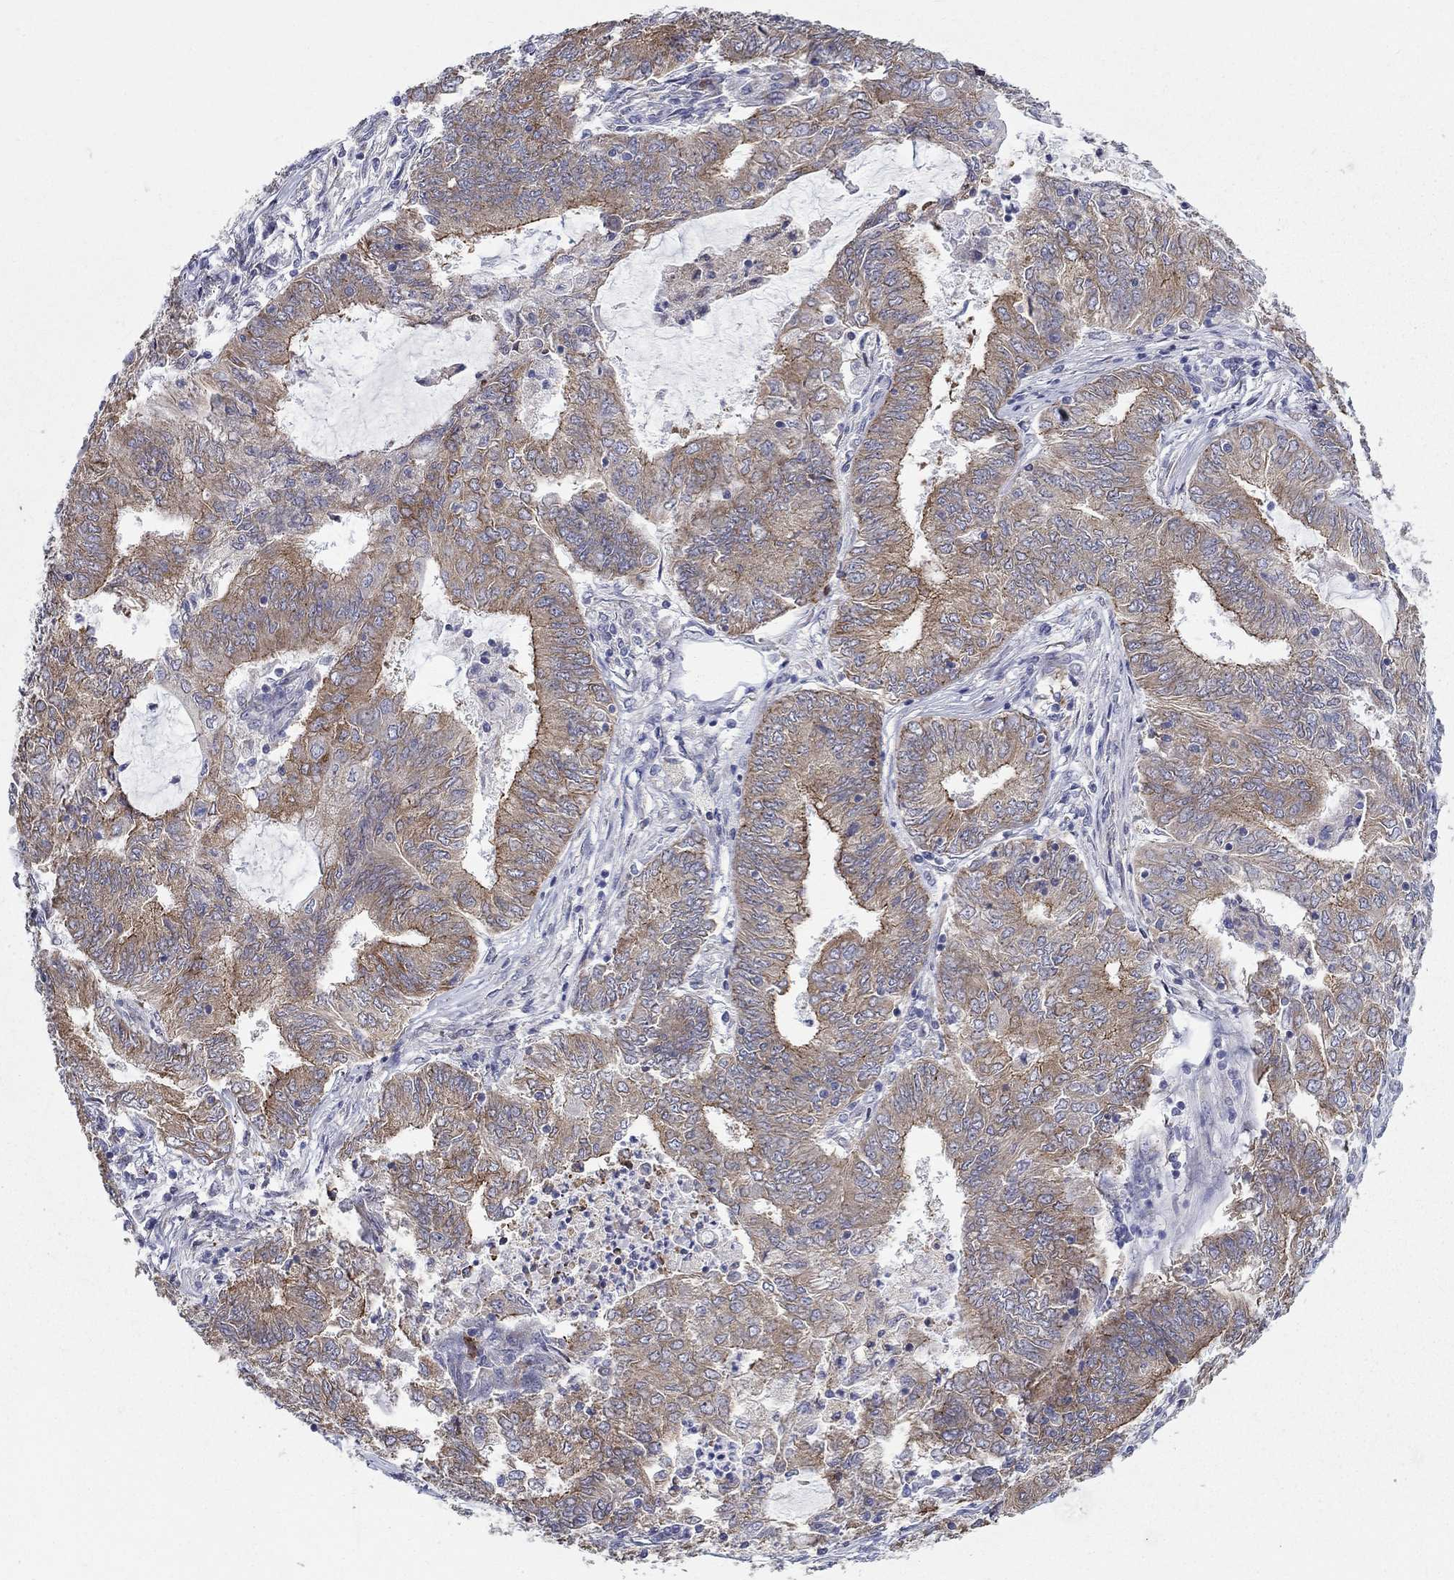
{"staining": {"intensity": "moderate", "quantity": "25%-75%", "location": "cytoplasmic/membranous"}, "tissue": "endometrial cancer", "cell_type": "Tumor cells", "image_type": "cancer", "snomed": [{"axis": "morphology", "description": "Adenocarcinoma, NOS"}, {"axis": "topography", "description": "Endometrium"}], "caption": "Adenocarcinoma (endometrial) tissue exhibits moderate cytoplasmic/membranous positivity in about 25%-75% of tumor cells (IHC, brightfield microscopy, high magnification).", "gene": "QRFPR", "patient": {"sex": "female", "age": 62}}